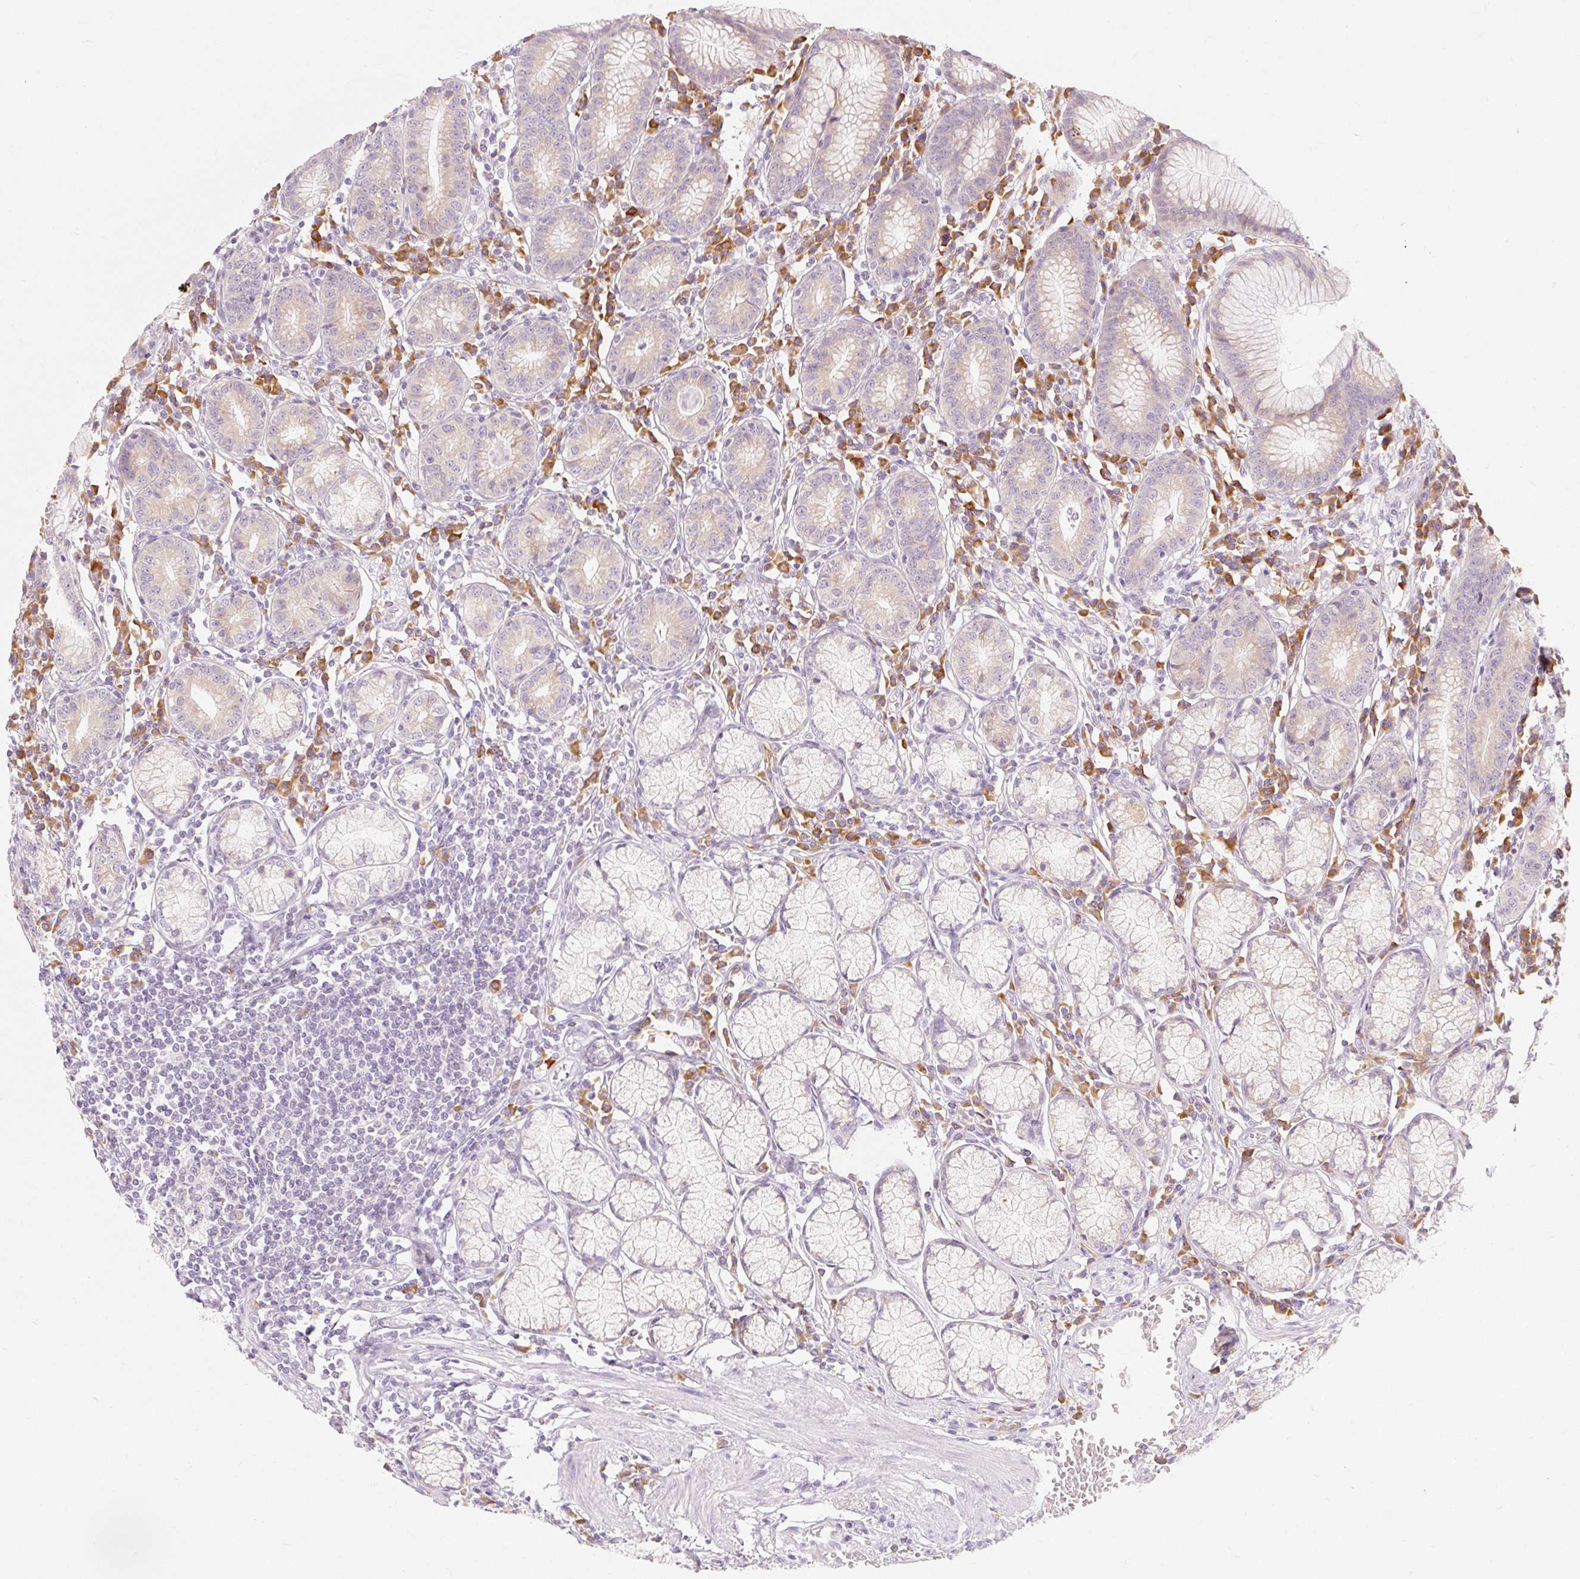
{"staining": {"intensity": "moderate", "quantity": "25%-75%", "location": "cytoplasmic/membranous"}, "tissue": "stomach", "cell_type": "Glandular cells", "image_type": "normal", "snomed": [{"axis": "morphology", "description": "Normal tissue, NOS"}, {"axis": "topography", "description": "Stomach"}], "caption": "Protein expression analysis of normal human stomach reveals moderate cytoplasmic/membranous expression in approximately 25%-75% of glandular cells. (DAB = brown stain, brightfield microscopy at high magnification).", "gene": "MYO1D", "patient": {"sex": "male", "age": 55}}